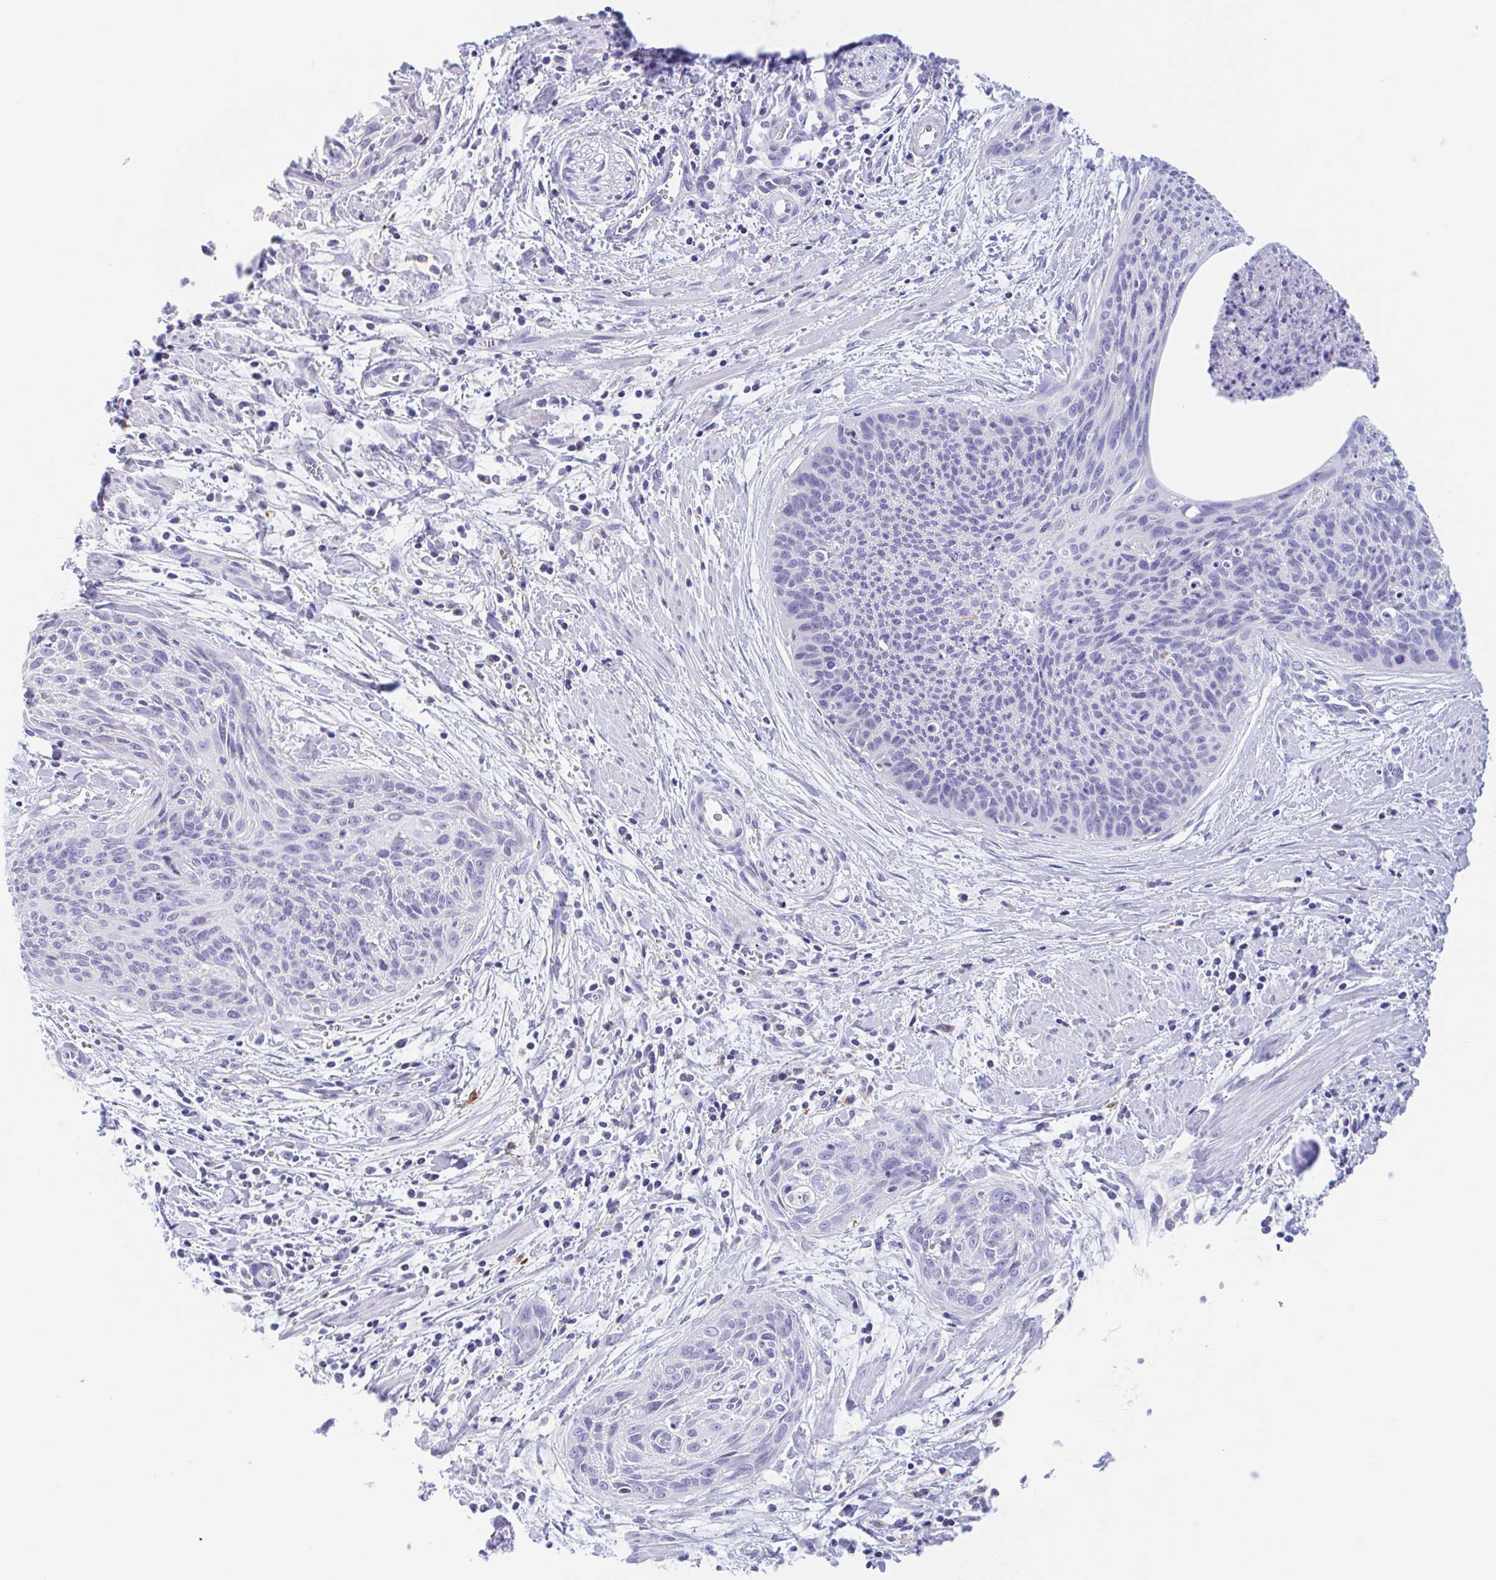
{"staining": {"intensity": "negative", "quantity": "none", "location": "none"}, "tissue": "cervical cancer", "cell_type": "Tumor cells", "image_type": "cancer", "snomed": [{"axis": "morphology", "description": "Squamous cell carcinoma, NOS"}, {"axis": "topography", "description": "Cervix"}], "caption": "Immunohistochemistry (IHC) histopathology image of human cervical cancer (squamous cell carcinoma) stained for a protein (brown), which demonstrates no staining in tumor cells.", "gene": "ANKRD9", "patient": {"sex": "female", "age": 55}}